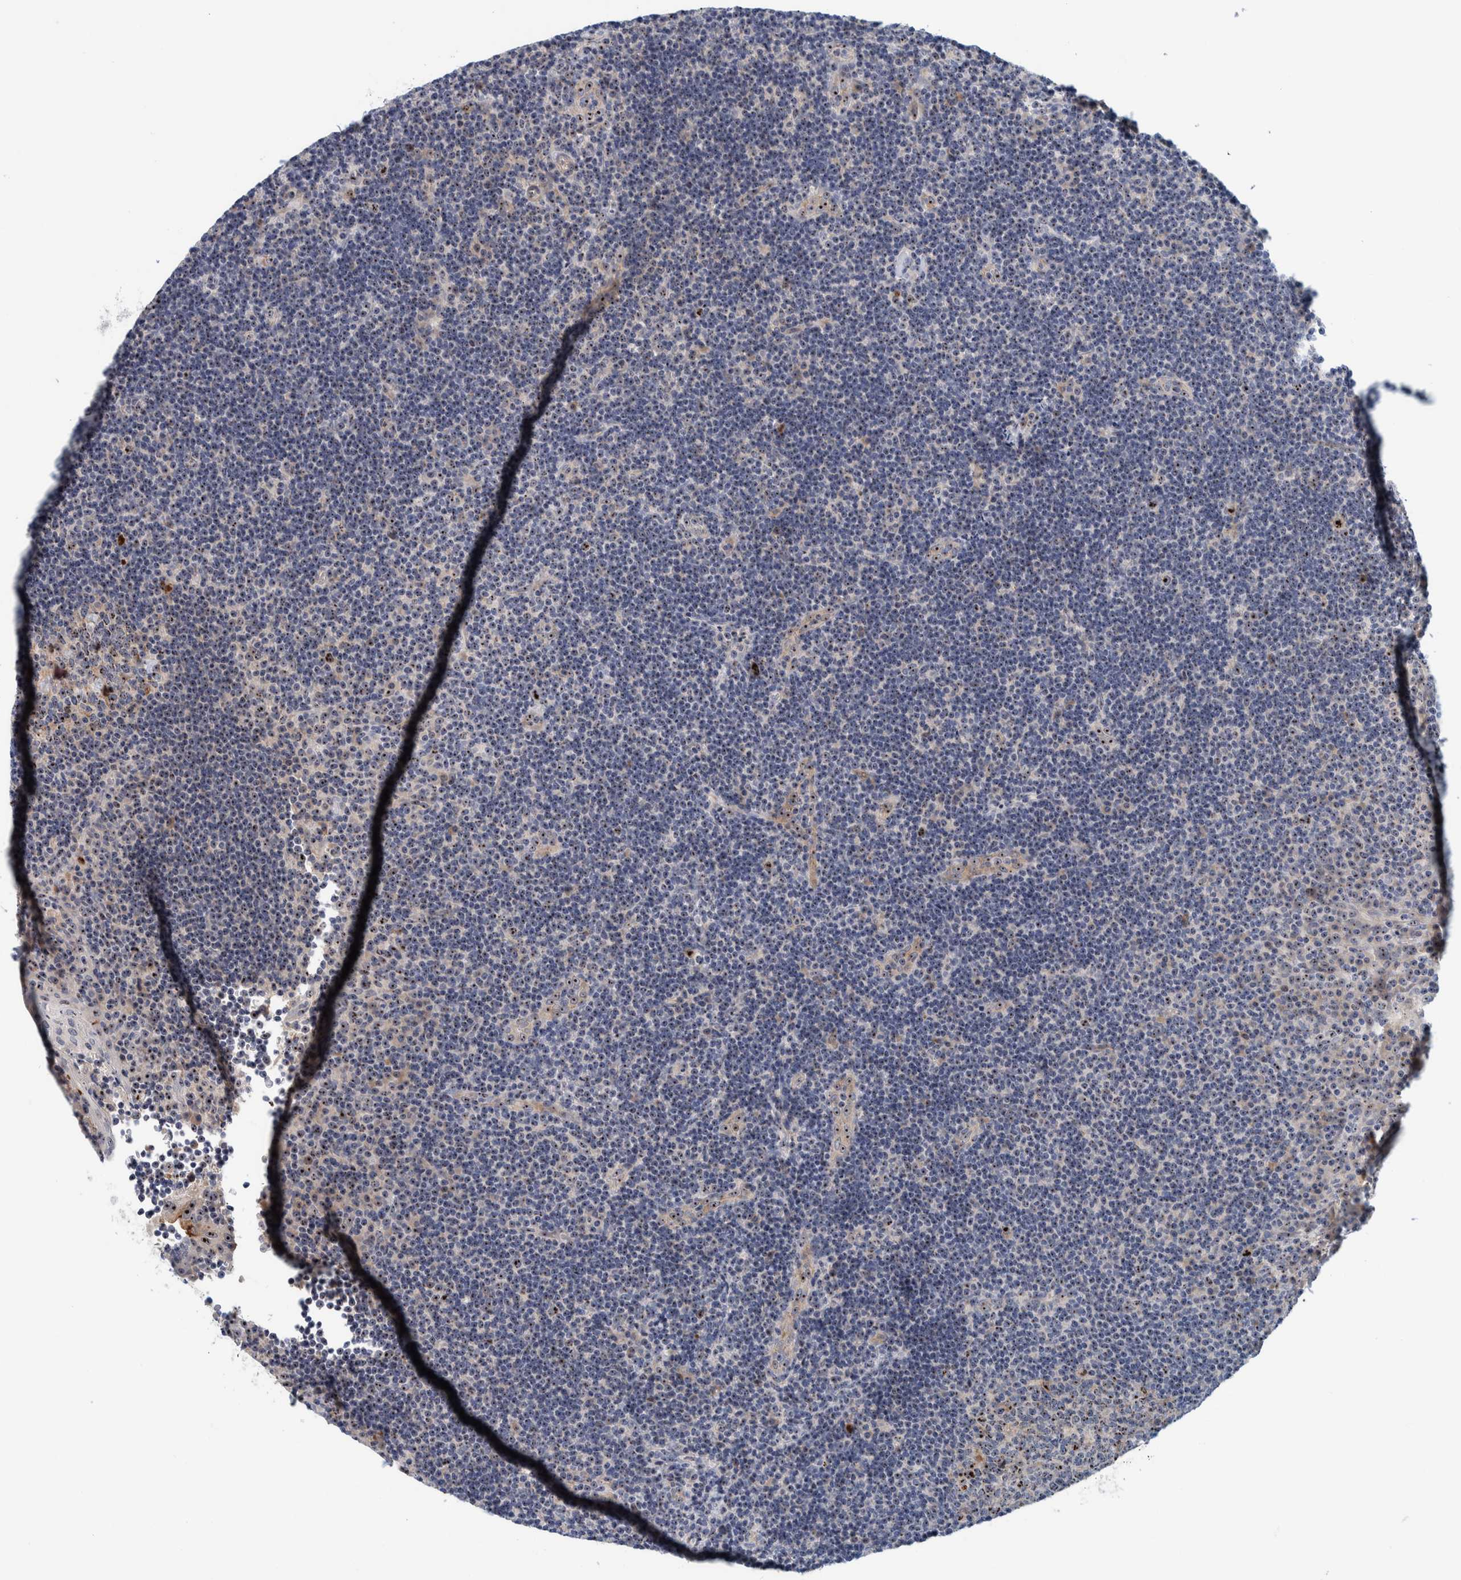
{"staining": {"intensity": "moderate", "quantity": ">75%", "location": "nuclear"}, "tissue": "lymphoma", "cell_type": "Tumor cells", "image_type": "cancer", "snomed": [{"axis": "morphology", "description": "Malignant lymphoma, non-Hodgkin's type, High grade"}, {"axis": "topography", "description": "Tonsil"}], "caption": "High-power microscopy captured an IHC micrograph of malignant lymphoma, non-Hodgkin's type (high-grade), revealing moderate nuclear positivity in about >75% of tumor cells.", "gene": "NOL11", "patient": {"sex": "female", "age": 36}}